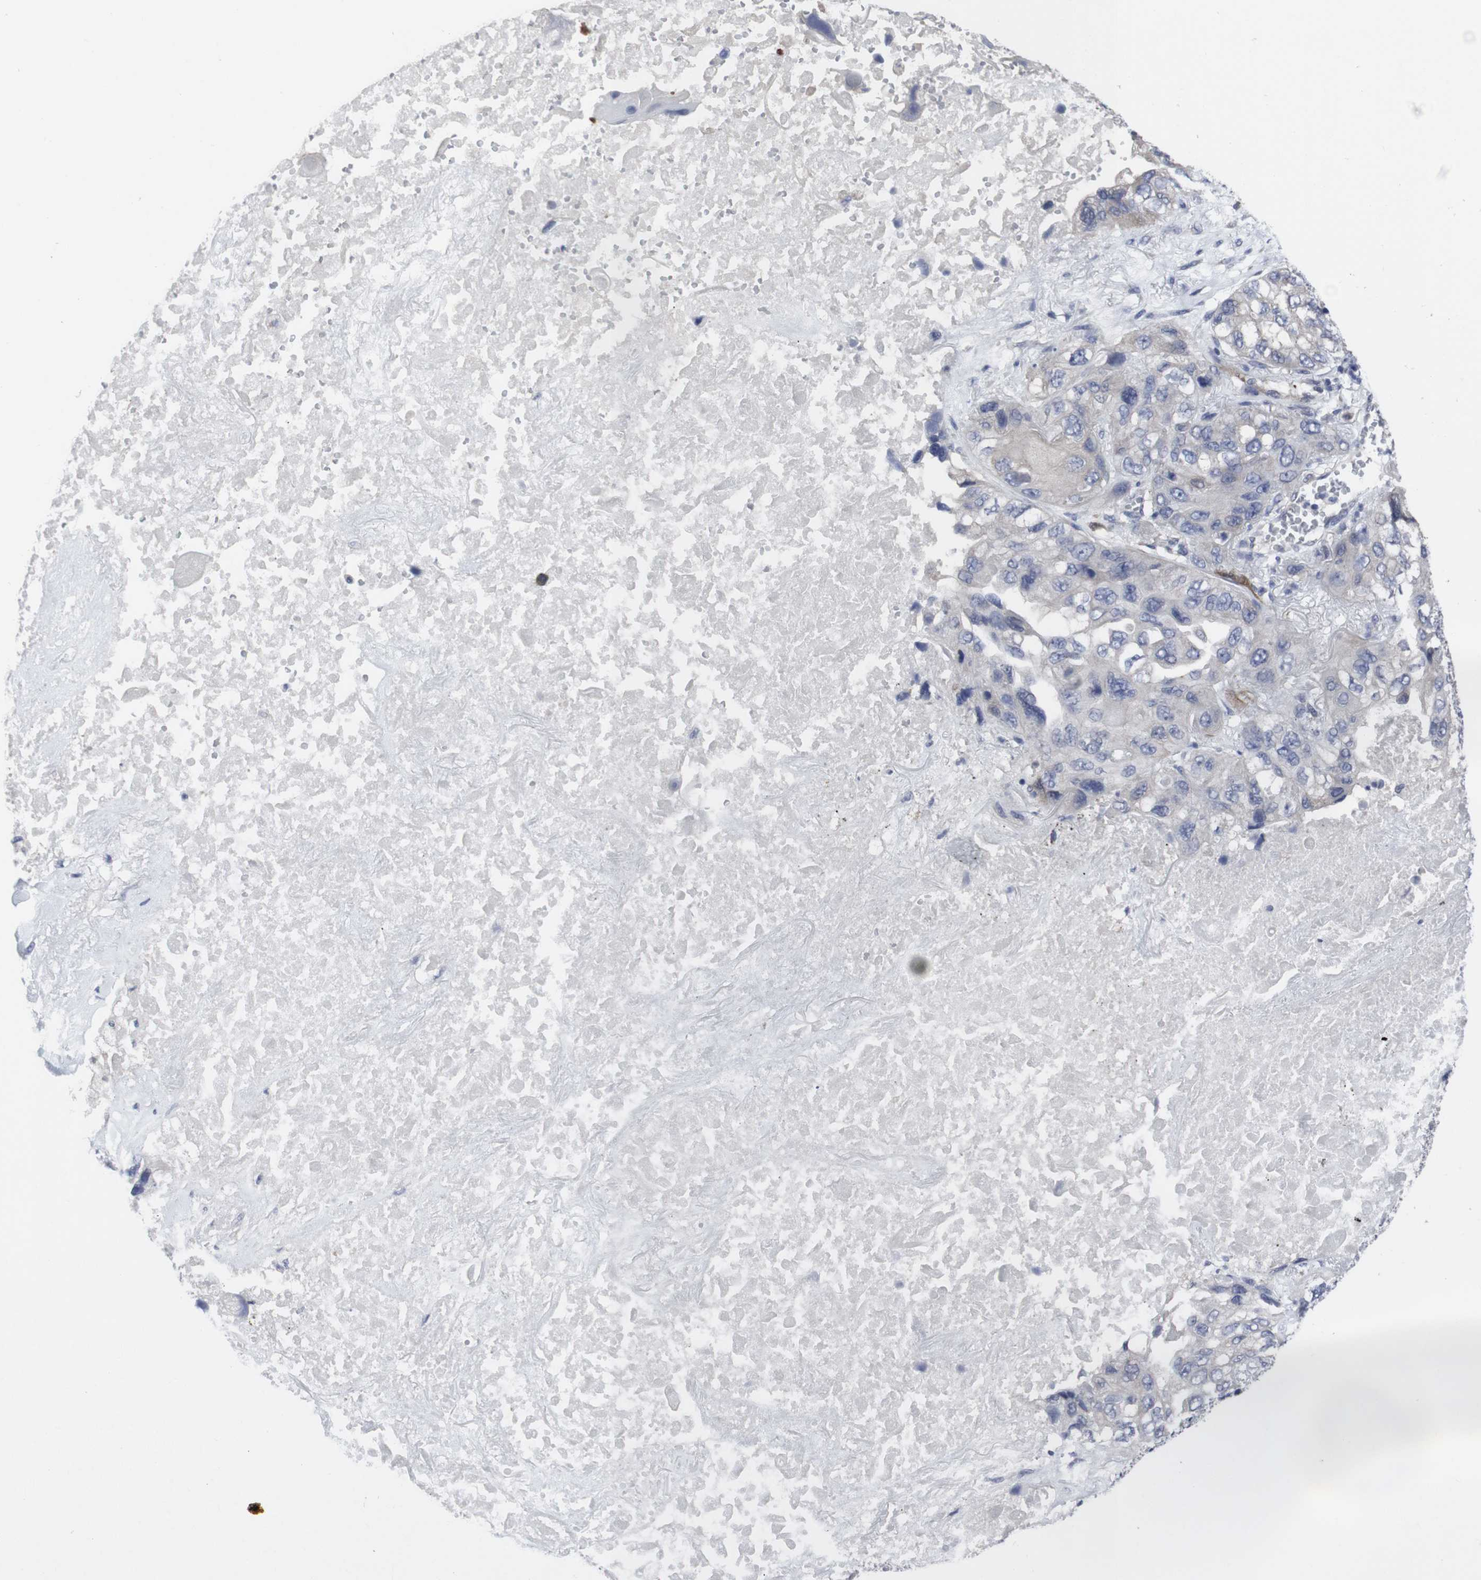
{"staining": {"intensity": "weak", "quantity": "<25%", "location": "cytoplasmic/membranous"}, "tissue": "lung cancer", "cell_type": "Tumor cells", "image_type": "cancer", "snomed": [{"axis": "morphology", "description": "Squamous cell carcinoma, NOS"}, {"axis": "topography", "description": "Lung"}], "caption": "Immunohistochemistry (IHC) of lung squamous cell carcinoma exhibits no expression in tumor cells.", "gene": "SNCG", "patient": {"sex": "female", "age": 73}}